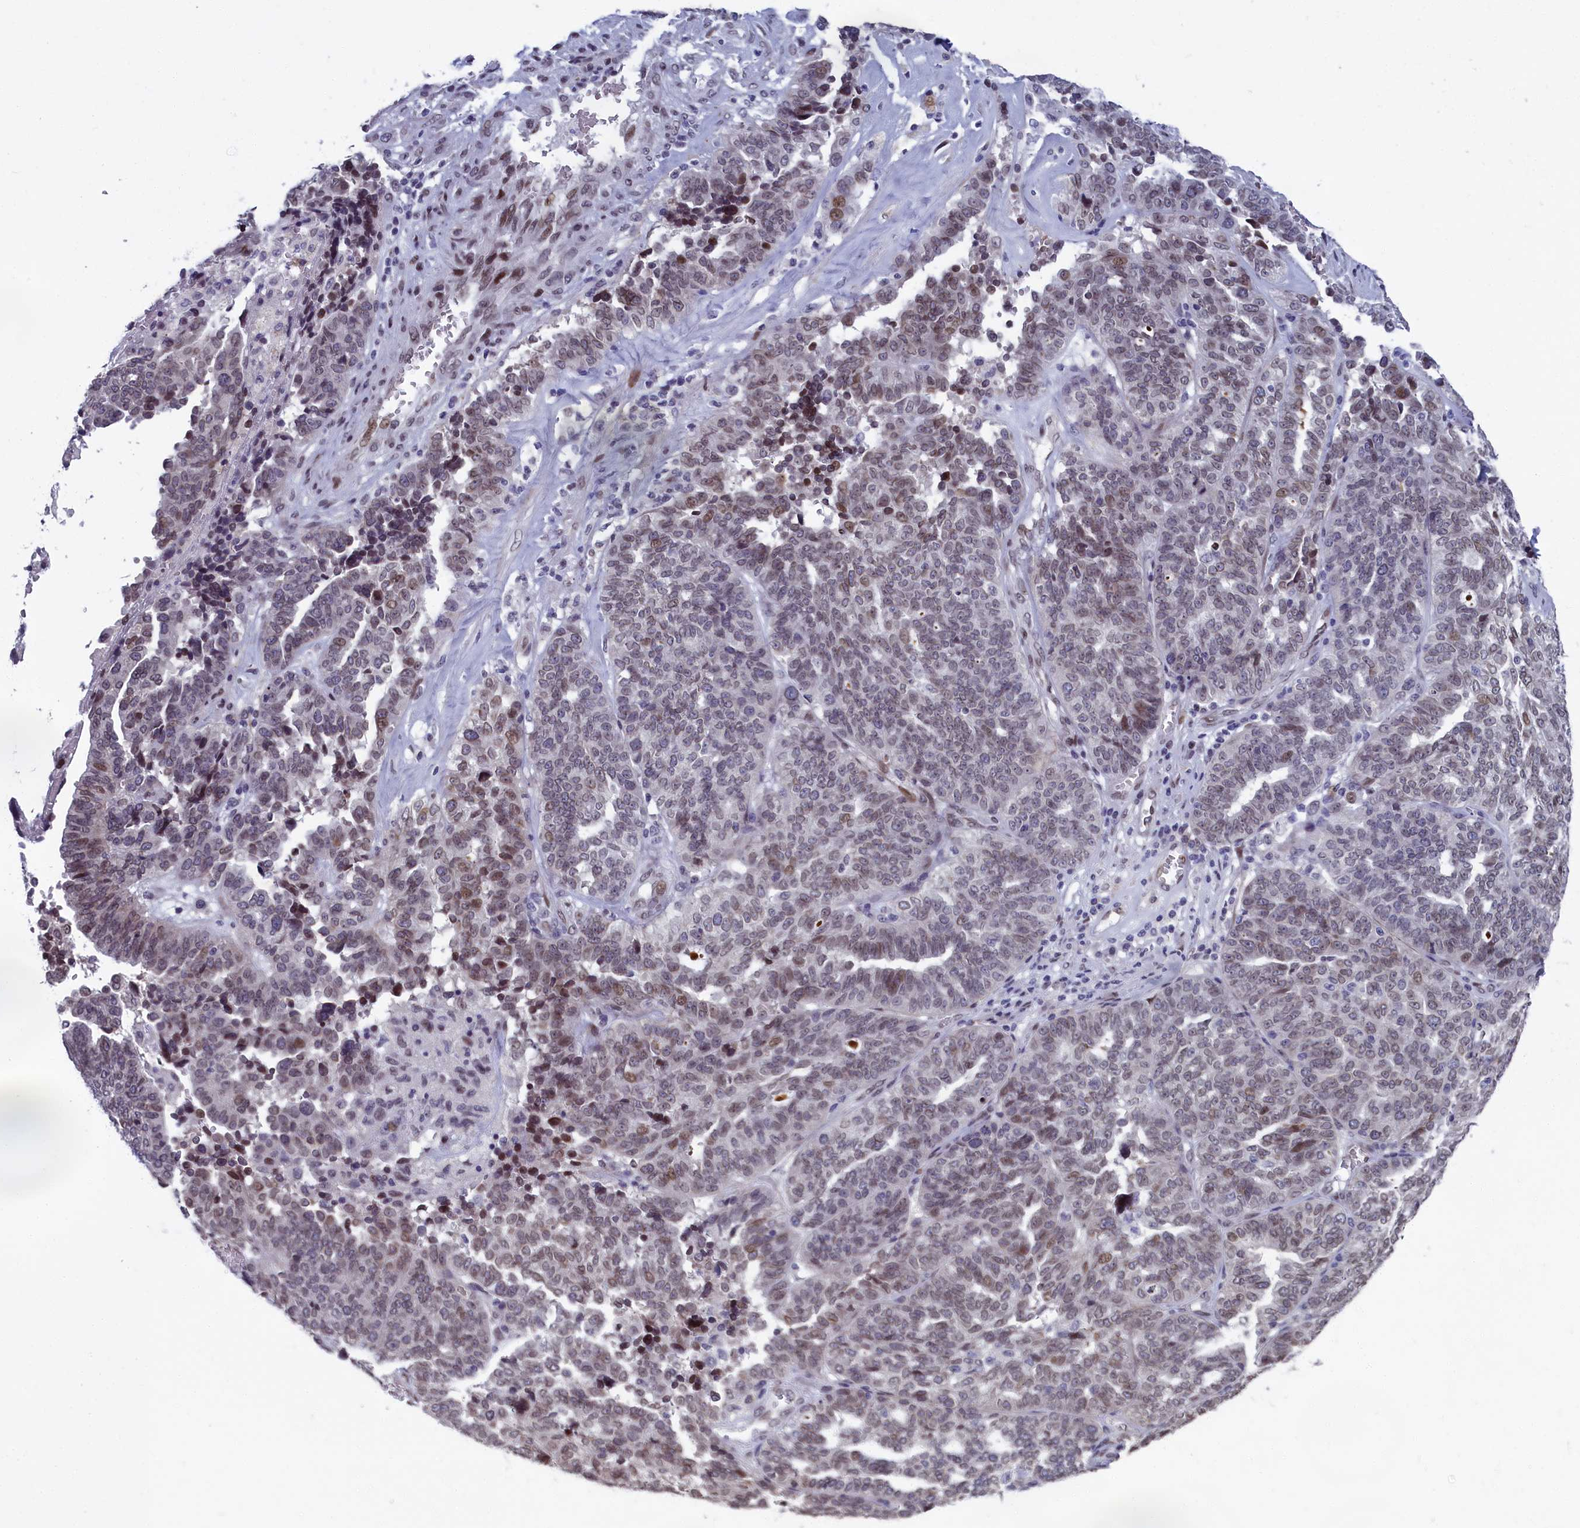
{"staining": {"intensity": "moderate", "quantity": "25%-75%", "location": "nuclear"}, "tissue": "ovarian cancer", "cell_type": "Tumor cells", "image_type": "cancer", "snomed": [{"axis": "morphology", "description": "Cystadenocarcinoma, serous, NOS"}, {"axis": "topography", "description": "Ovary"}], "caption": "This is a micrograph of IHC staining of serous cystadenocarcinoma (ovarian), which shows moderate positivity in the nuclear of tumor cells.", "gene": "GPSM1", "patient": {"sex": "female", "age": 59}}